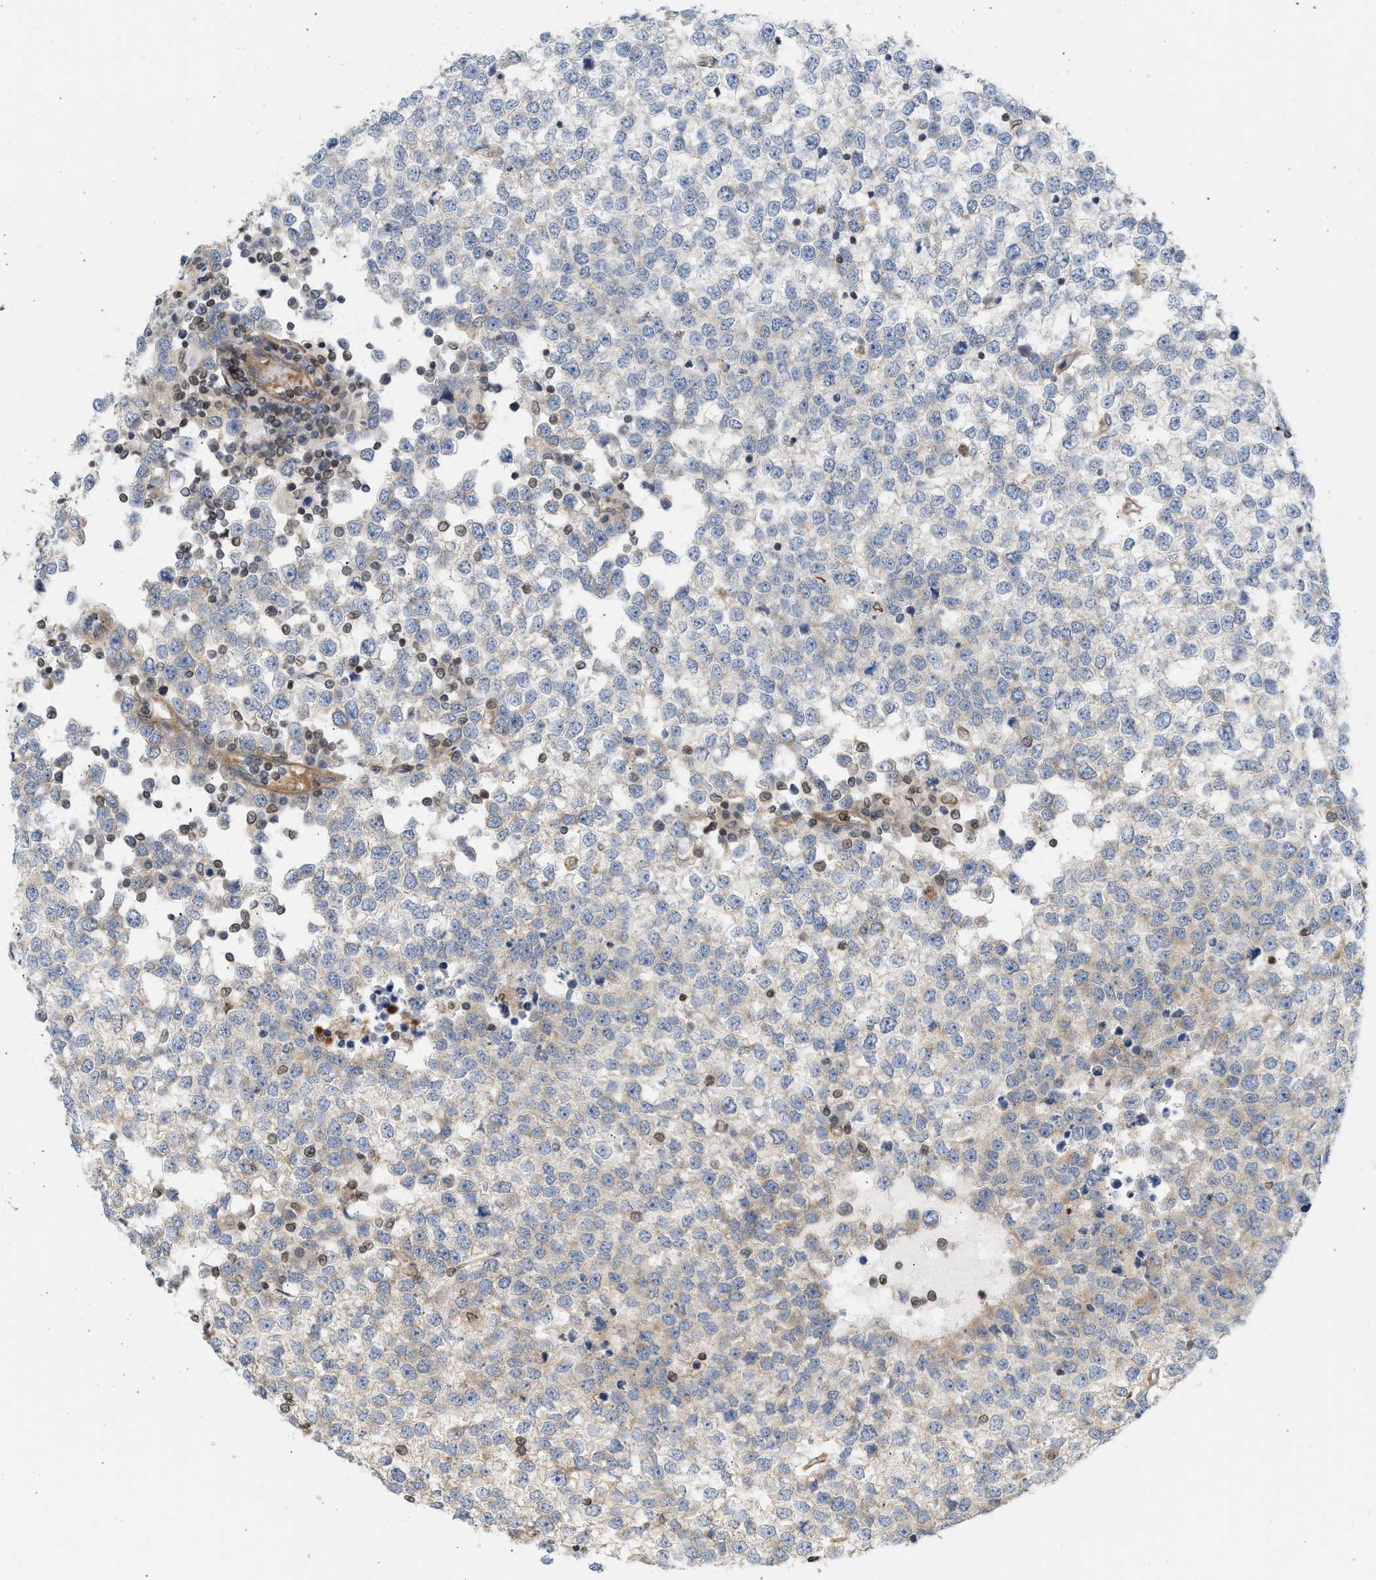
{"staining": {"intensity": "moderate", "quantity": "<25%", "location": "cytoplasmic/membranous"}, "tissue": "testis cancer", "cell_type": "Tumor cells", "image_type": "cancer", "snomed": [{"axis": "morphology", "description": "Seminoma, NOS"}, {"axis": "topography", "description": "Testis"}], "caption": "The immunohistochemical stain highlights moderate cytoplasmic/membranous staining in tumor cells of seminoma (testis) tissue. (DAB IHC, brown staining for protein, blue staining for nuclei).", "gene": "STRN", "patient": {"sex": "male", "age": 65}}